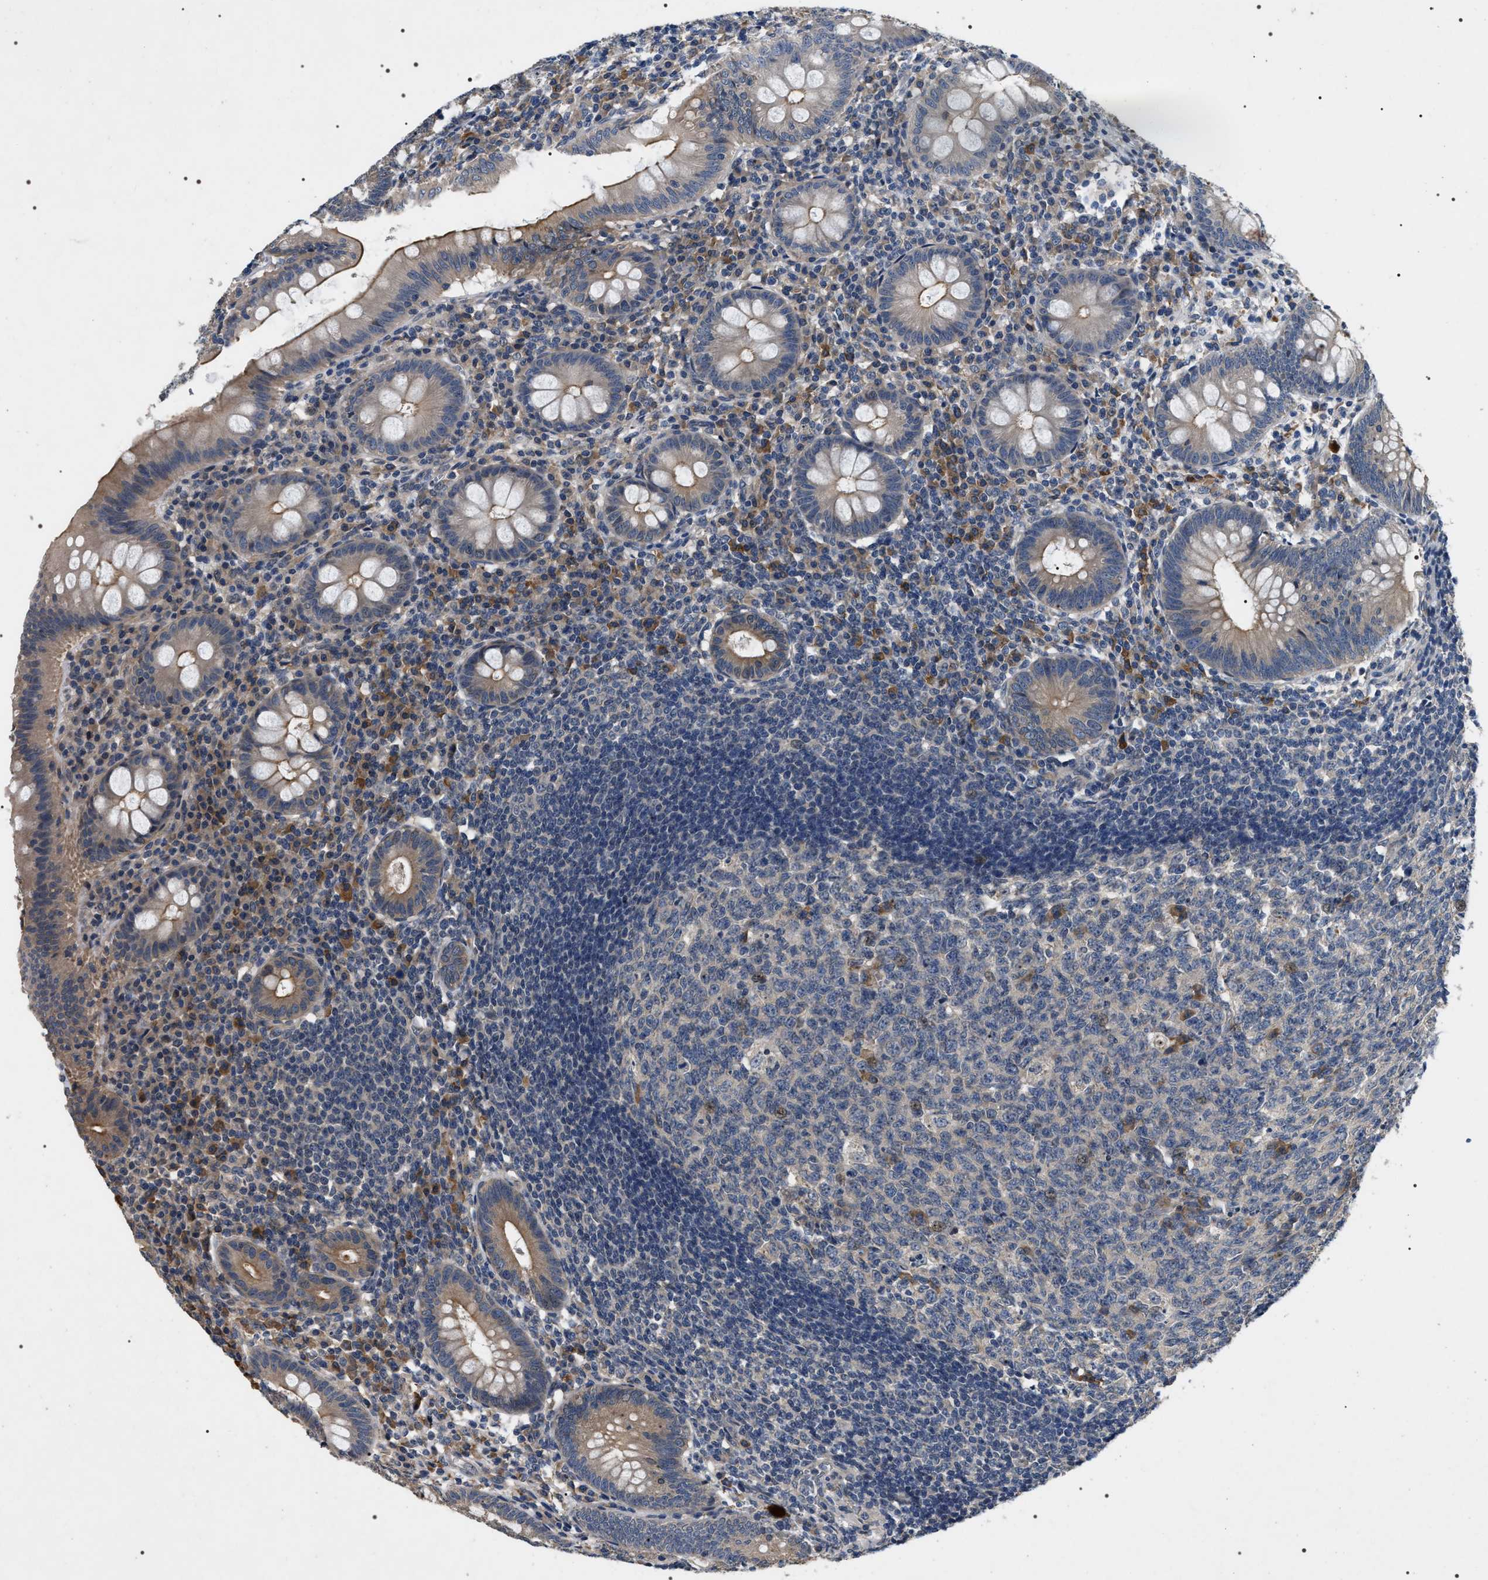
{"staining": {"intensity": "moderate", "quantity": "25%-75%", "location": "cytoplasmic/membranous"}, "tissue": "appendix", "cell_type": "Glandular cells", "image_type": "normal", "snomed": [{"axis": "morphology", "description": "Normal tissue, NOS"}, {"axis": "topography", "description": "Appendix"}], "caption": "Immunohistochemical staining of benign human appendix exhibits 25%-75% levels of moderate cytoplasmic/membranous protein staining in approximately 25%-75% of glandular cells.", "gene": "IFT81", "patient": {"sex": "male", "age": 56}}